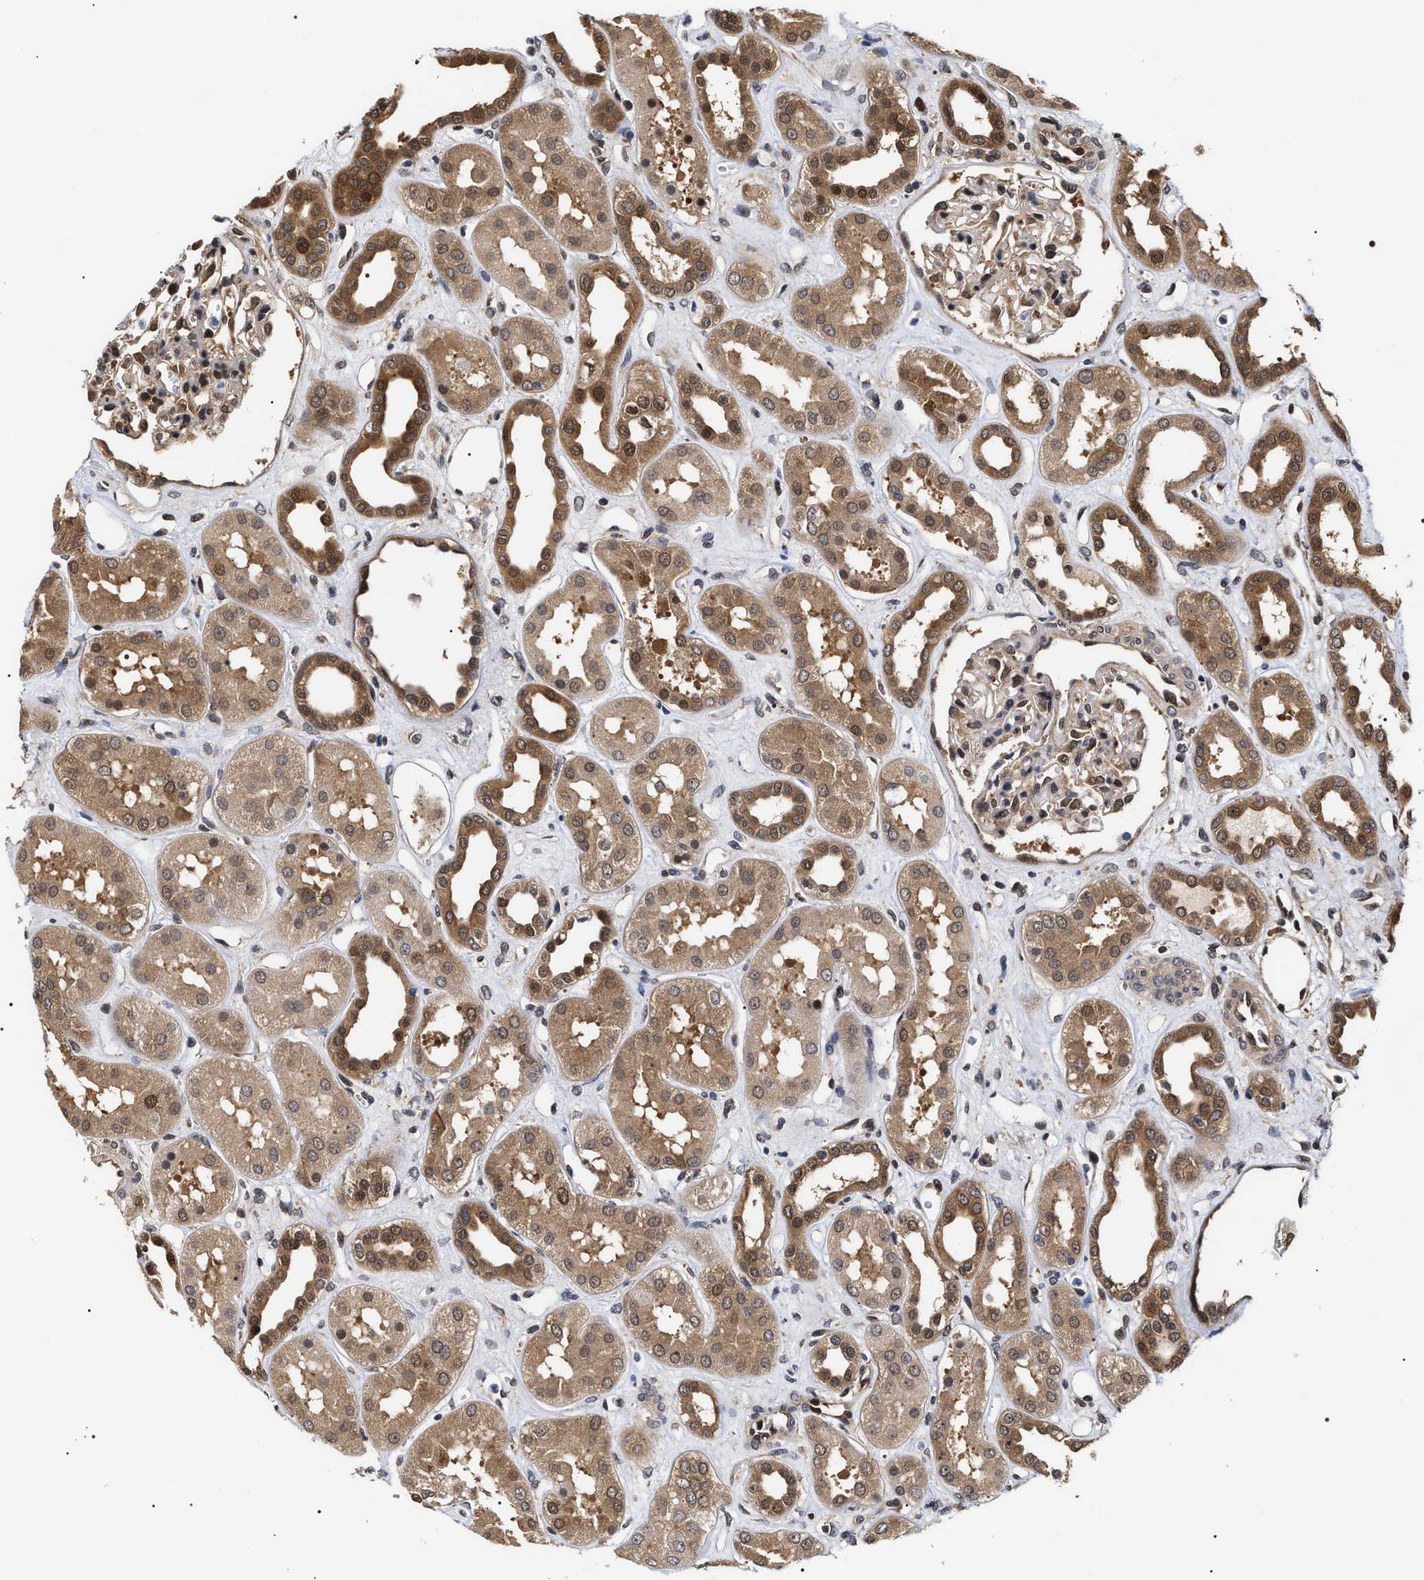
{"staining": {"intensity": "moderate", "quantity": "25%-75%", "location": "nuclear"}, "tissue": "kidney", "cell_type": "Cells in glomeruli", "image_type": "normal", "snomed": [{"axis": "morphology", "description": "Normal tissue, NOS"}, {"axis": "topography", "description": "Kidney"}], "caption": "Immunohistochemistry (IHC) photomicrograph of benign kidney: human kidney stained using IHC shows medium levels of moderate protein expression localized specifically in the nuclear of cells in glomeruli, appearing as a nuclear brown color.", "gene": "BAG6", "patient": {"sex": "male", "age": 59}}